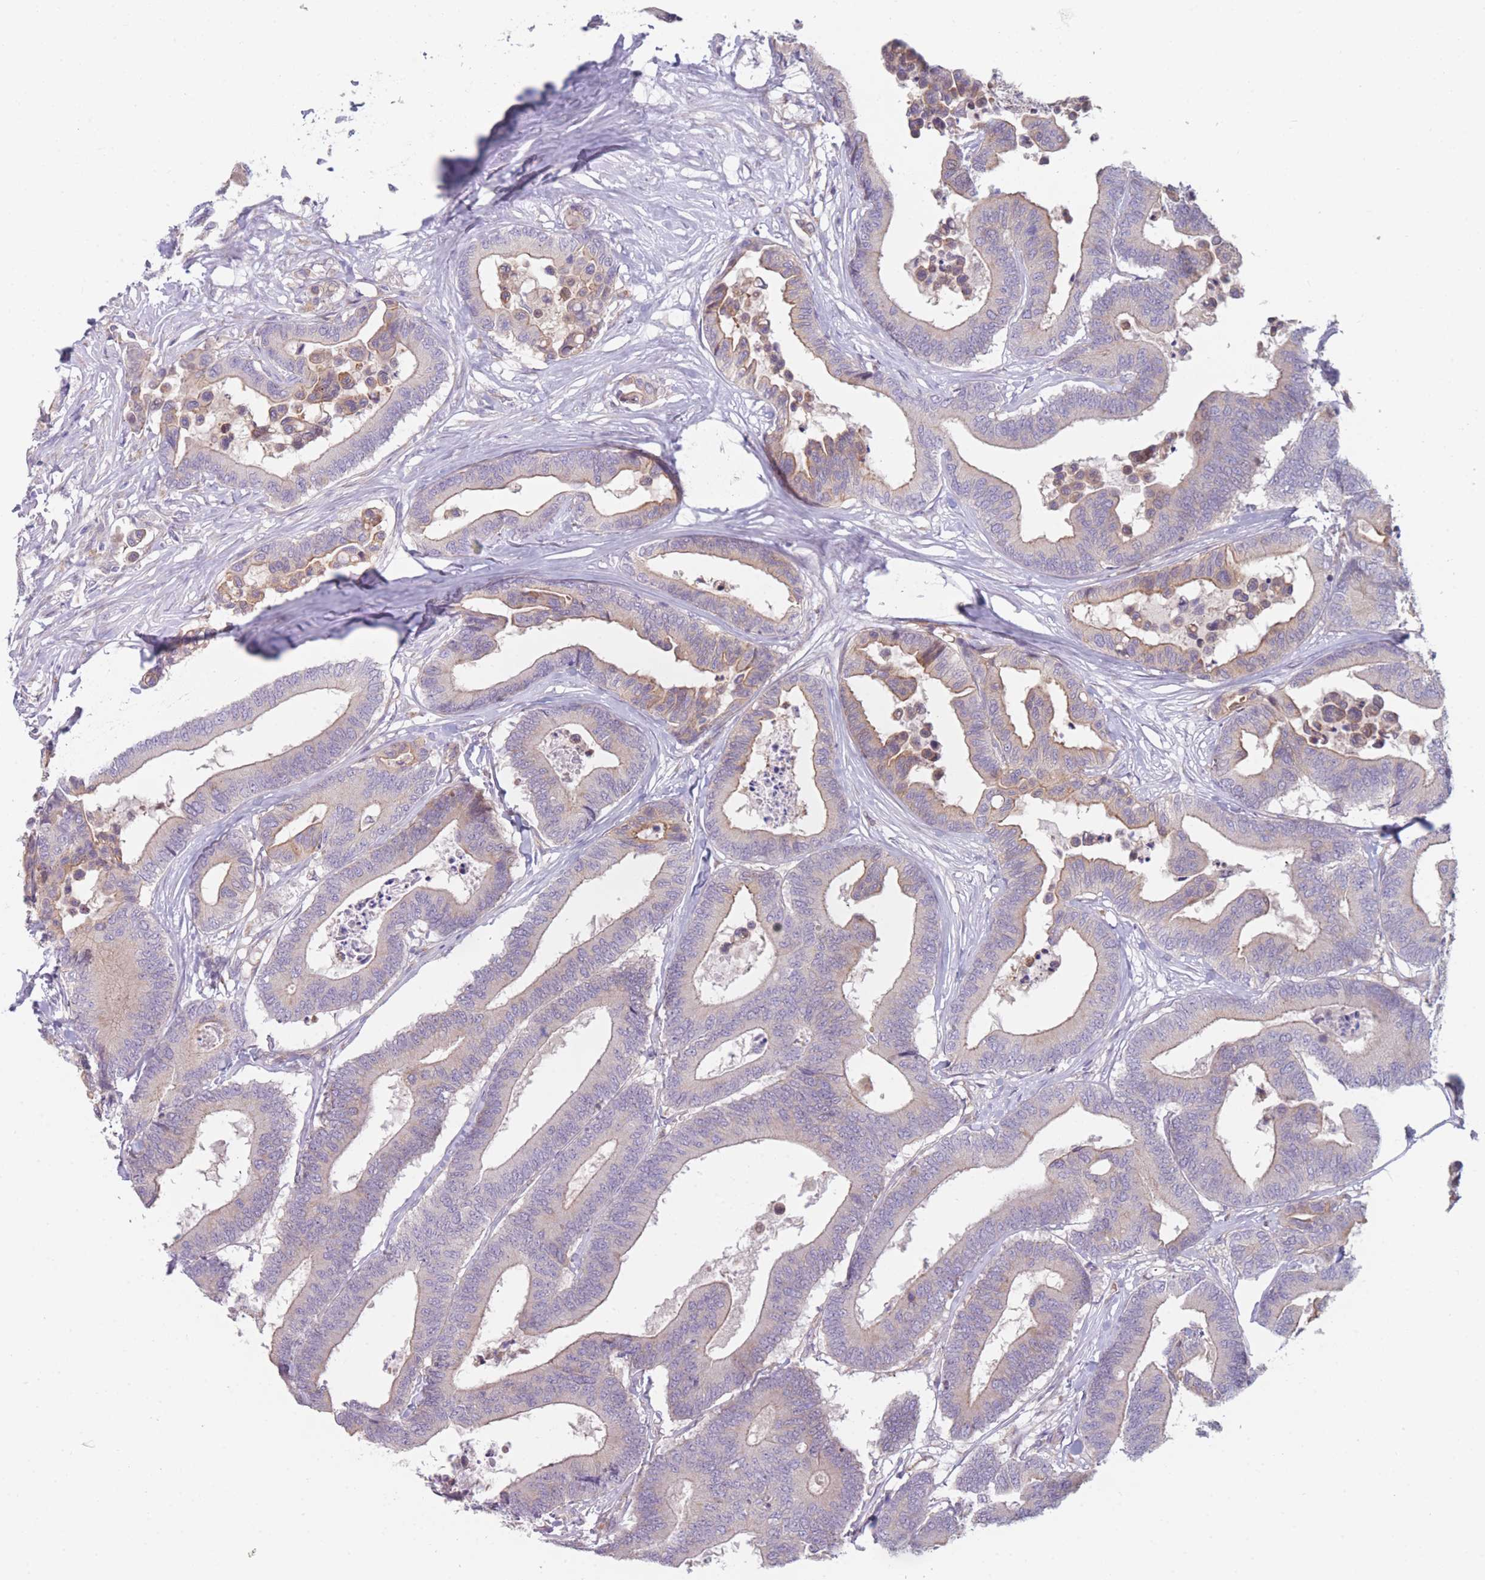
{"staining": {"intensity": "weak", "quantity": "<25%", "location": "cytoplasmic/membranous"}, "tissue": "colorectal cancer", "cell_type": "Tumor cells", "image_type": "cancer", "snomed": [{"axis": "morphology", "description": "Normal tissue, NOS"}, {"axis": "morphology", "description": "Adenocarcinoma, NOS"}, {"axis": "topography", "description": "Colon"}], "caption": "There is no significant expression in tumor cells of colorectal cancer (adenocarcinoma).", "gene": "SMPD4", "patient": {"sex": "male", "age": 82}}